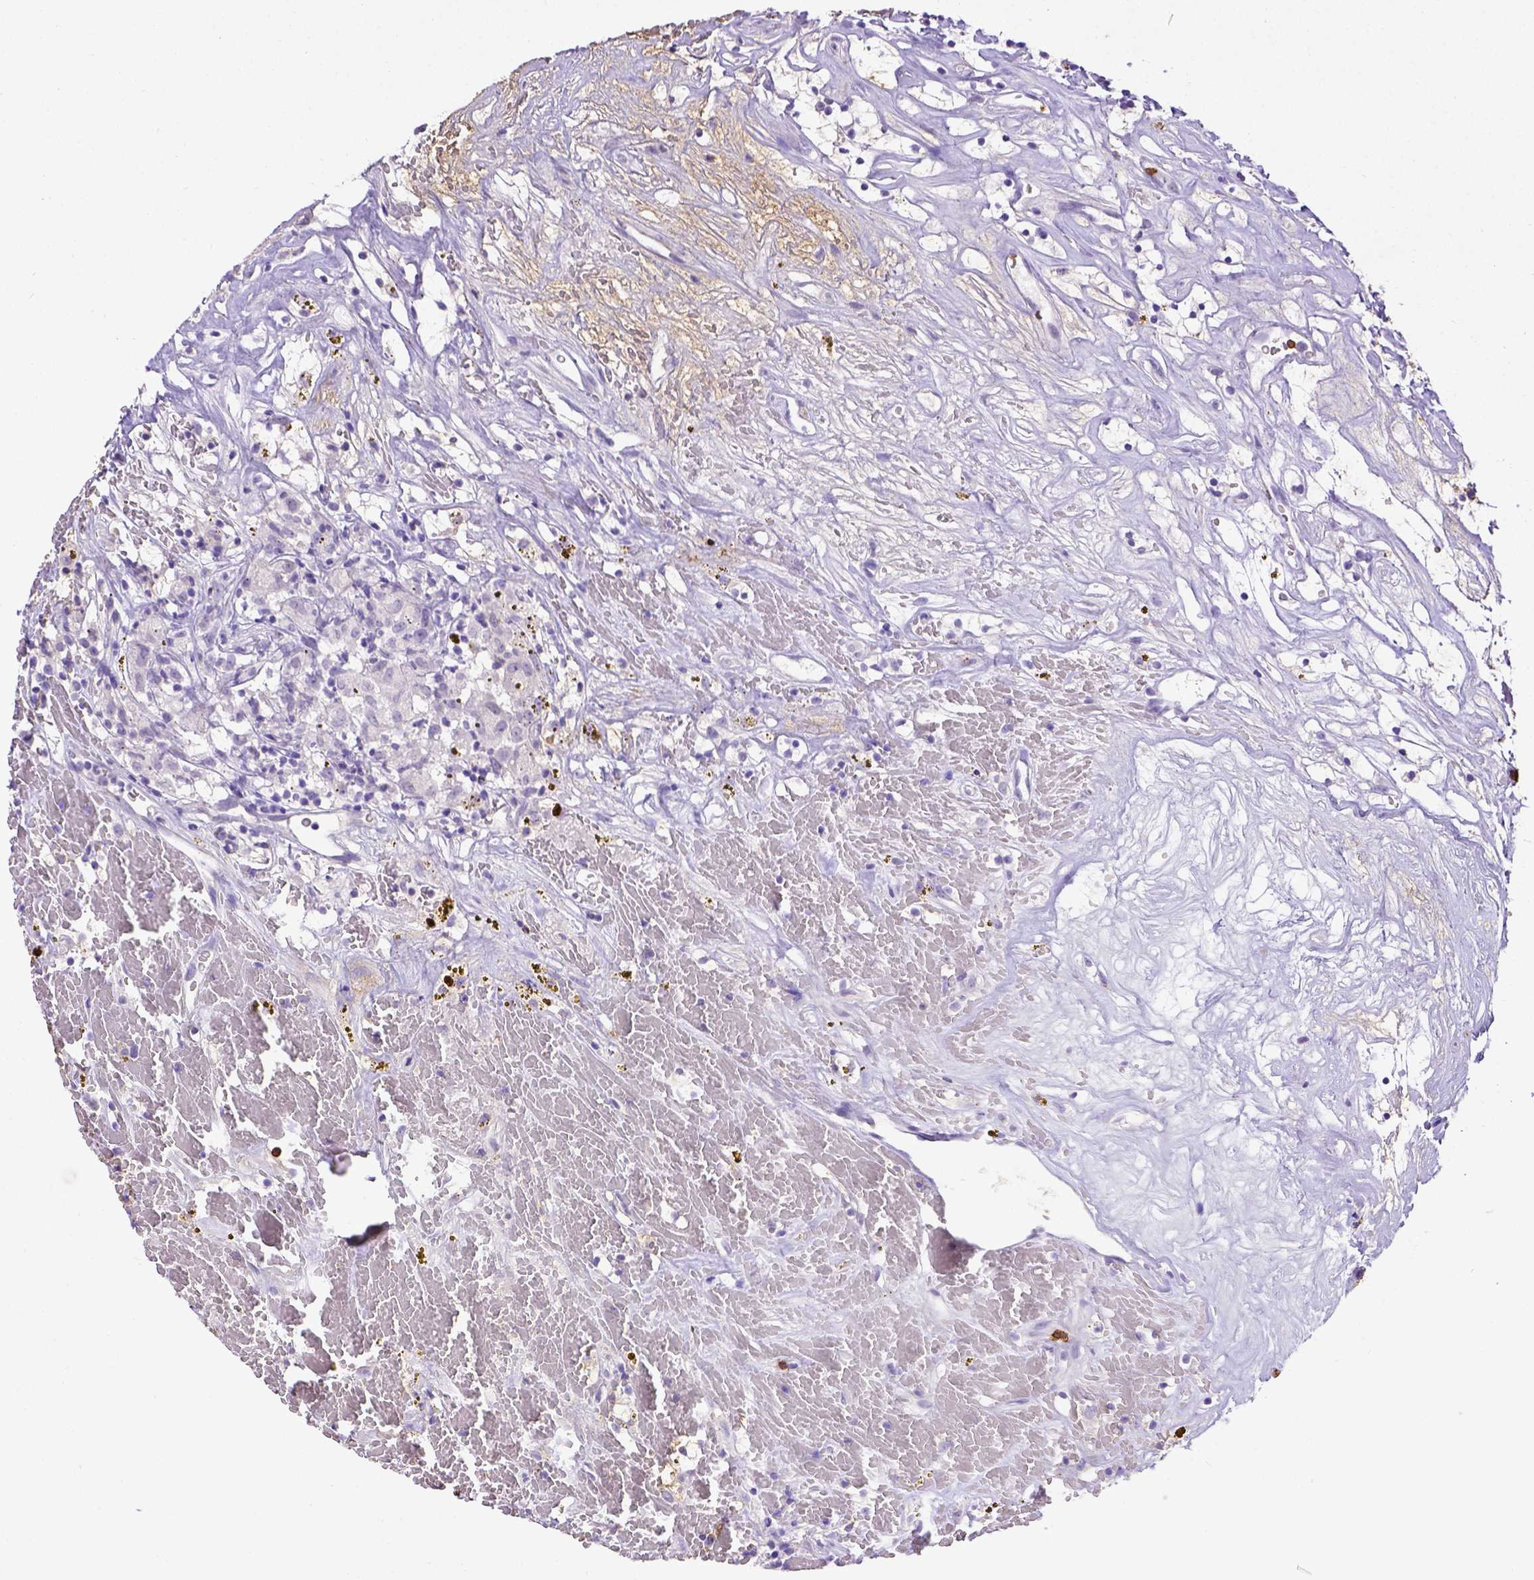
{"staining": {"intensity": "negative", "quantity": "none", "location": "none"}, "tissue": "renal cancer", "cell_type": "Tumor cells", "image_type": "cancer", "snomed": [{"axis": "morphology", "description": "Adenocarcinoma, NOS"}, {"axis": "topography", "description": "Kidney"}], "caption": "Adenocarcinoma (renal) was stained to show a protein in brown. There is no significant staining in tumor cells. (DAB IHC with hematoxylin counter stain).", "gene": "B3GAT1", "patient": {"sex": "female", "age": 64}}